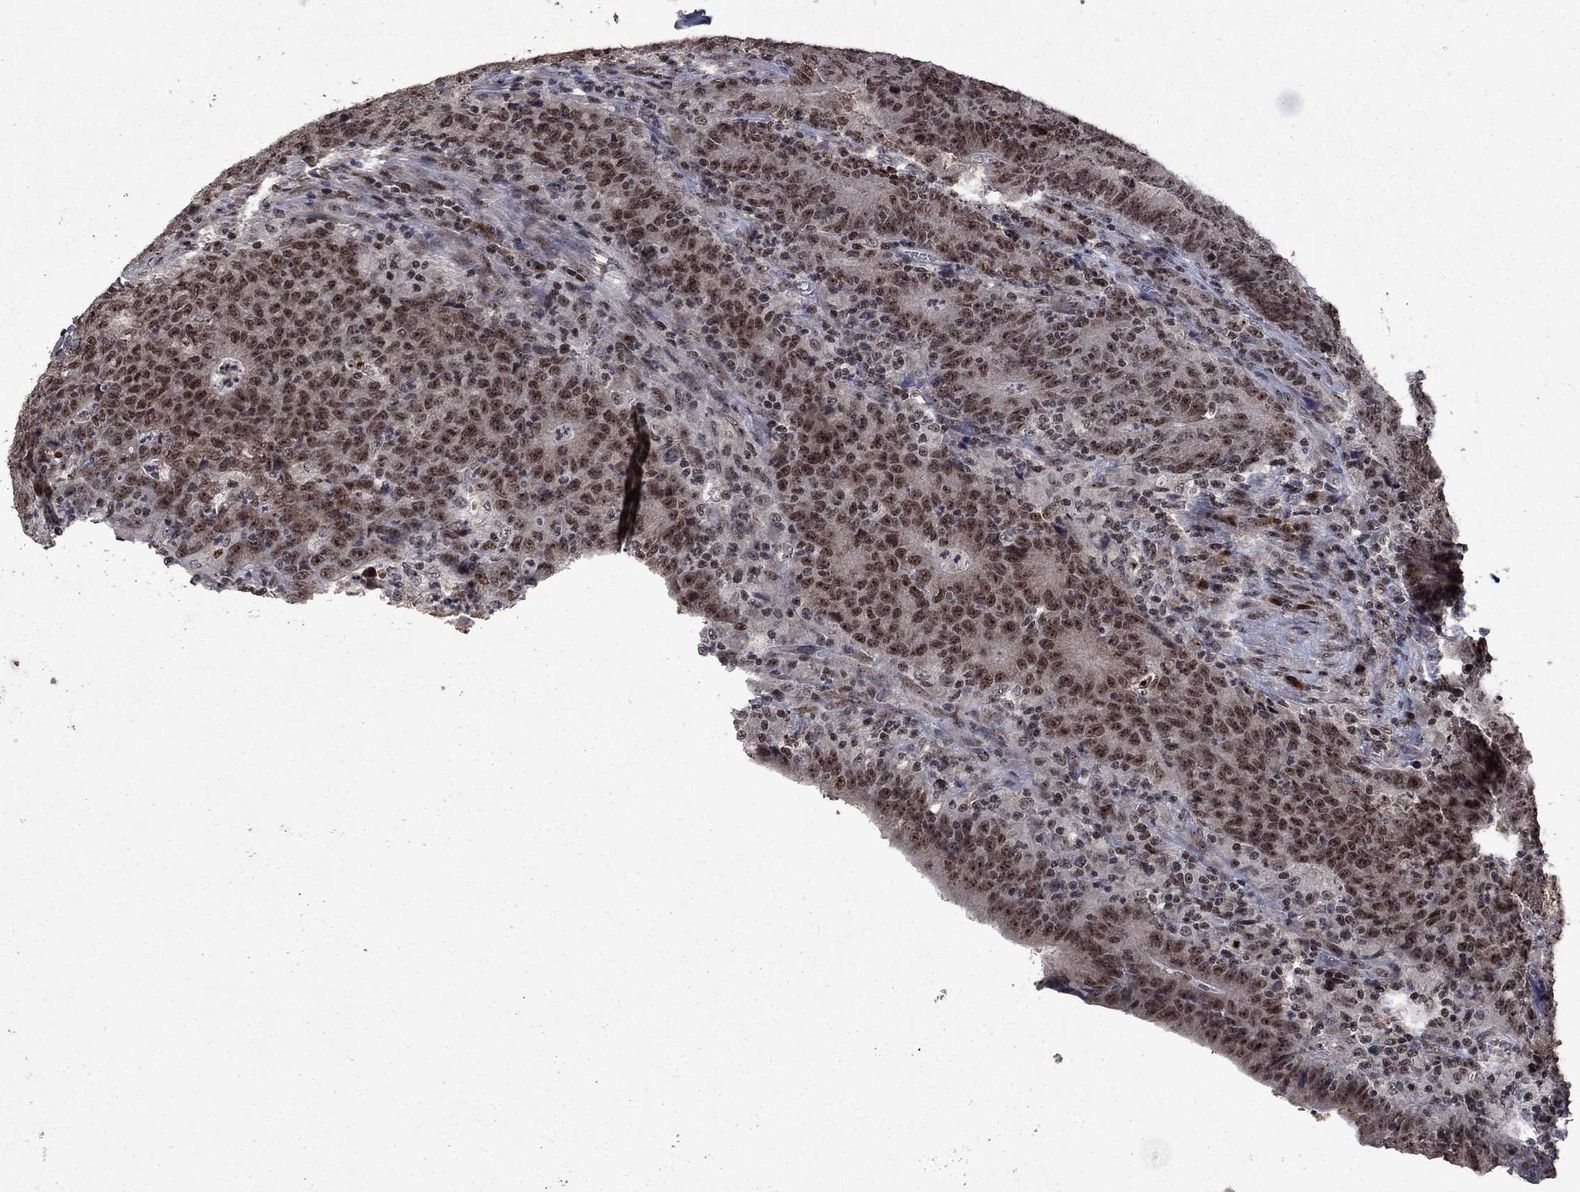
{"staining": {"intensity": "moderate", "quantity": ">75%", "location": "nuclear"}, "tissue": "colorectal cancer", "cell_type": "Tumor cells", "image_type": "cancer", "snomed": [{"axis": "morphology", "description": "Adenocarcinoma, NOS"}, {"axis": "topography", "description": "Colon"}], "caption": "A high-resolution image shows immunohistochemistry (IHC) staining of colorectal cancer (adenocarcinoma), which demonstrates moderate nuclear expression in approximately >75% of tumor cells.", "gene": "FBL", "patient": {"sex": "female", "age": 75}}